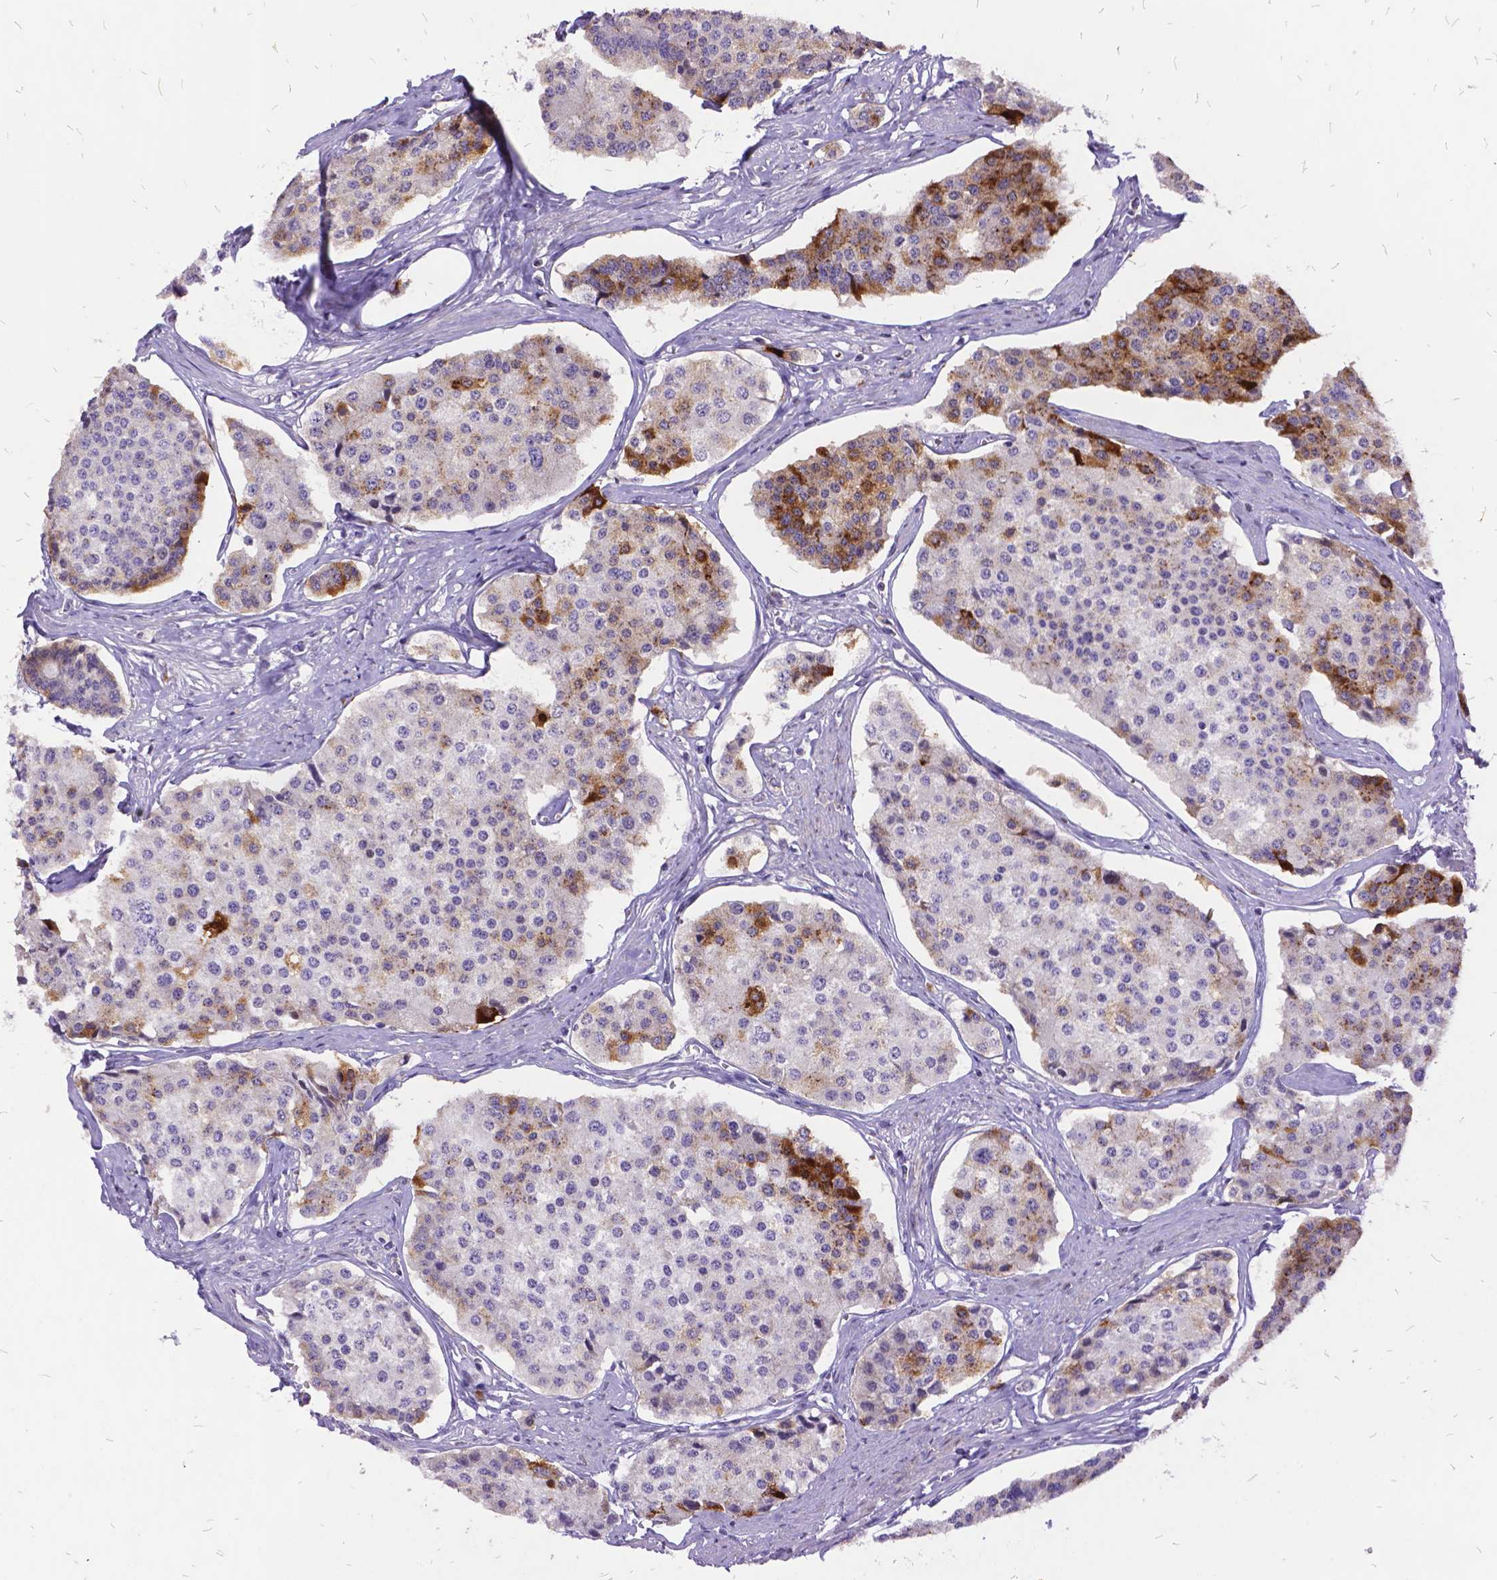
{"staining": {"intensity": "moderate", "quantity": "<25%", "location": "cytoplasmic/membranous"}, "tissue": "carcinoid", "cell_type": "Tumor cells", "image_type": "cancer", "snomed": [{"axis": "morphology", "description": "Carcinoid, malignant, NOS"}, {"axis": "topography", "description": "Small intestine"}], "caption": "Moderate cytoplasmic/membranous positivity for a protein is present in about <25% of tumor cells of carcinoid using IHC.", "gene": "ITGB6", "patient": {"sex": "female", "age": 65}}